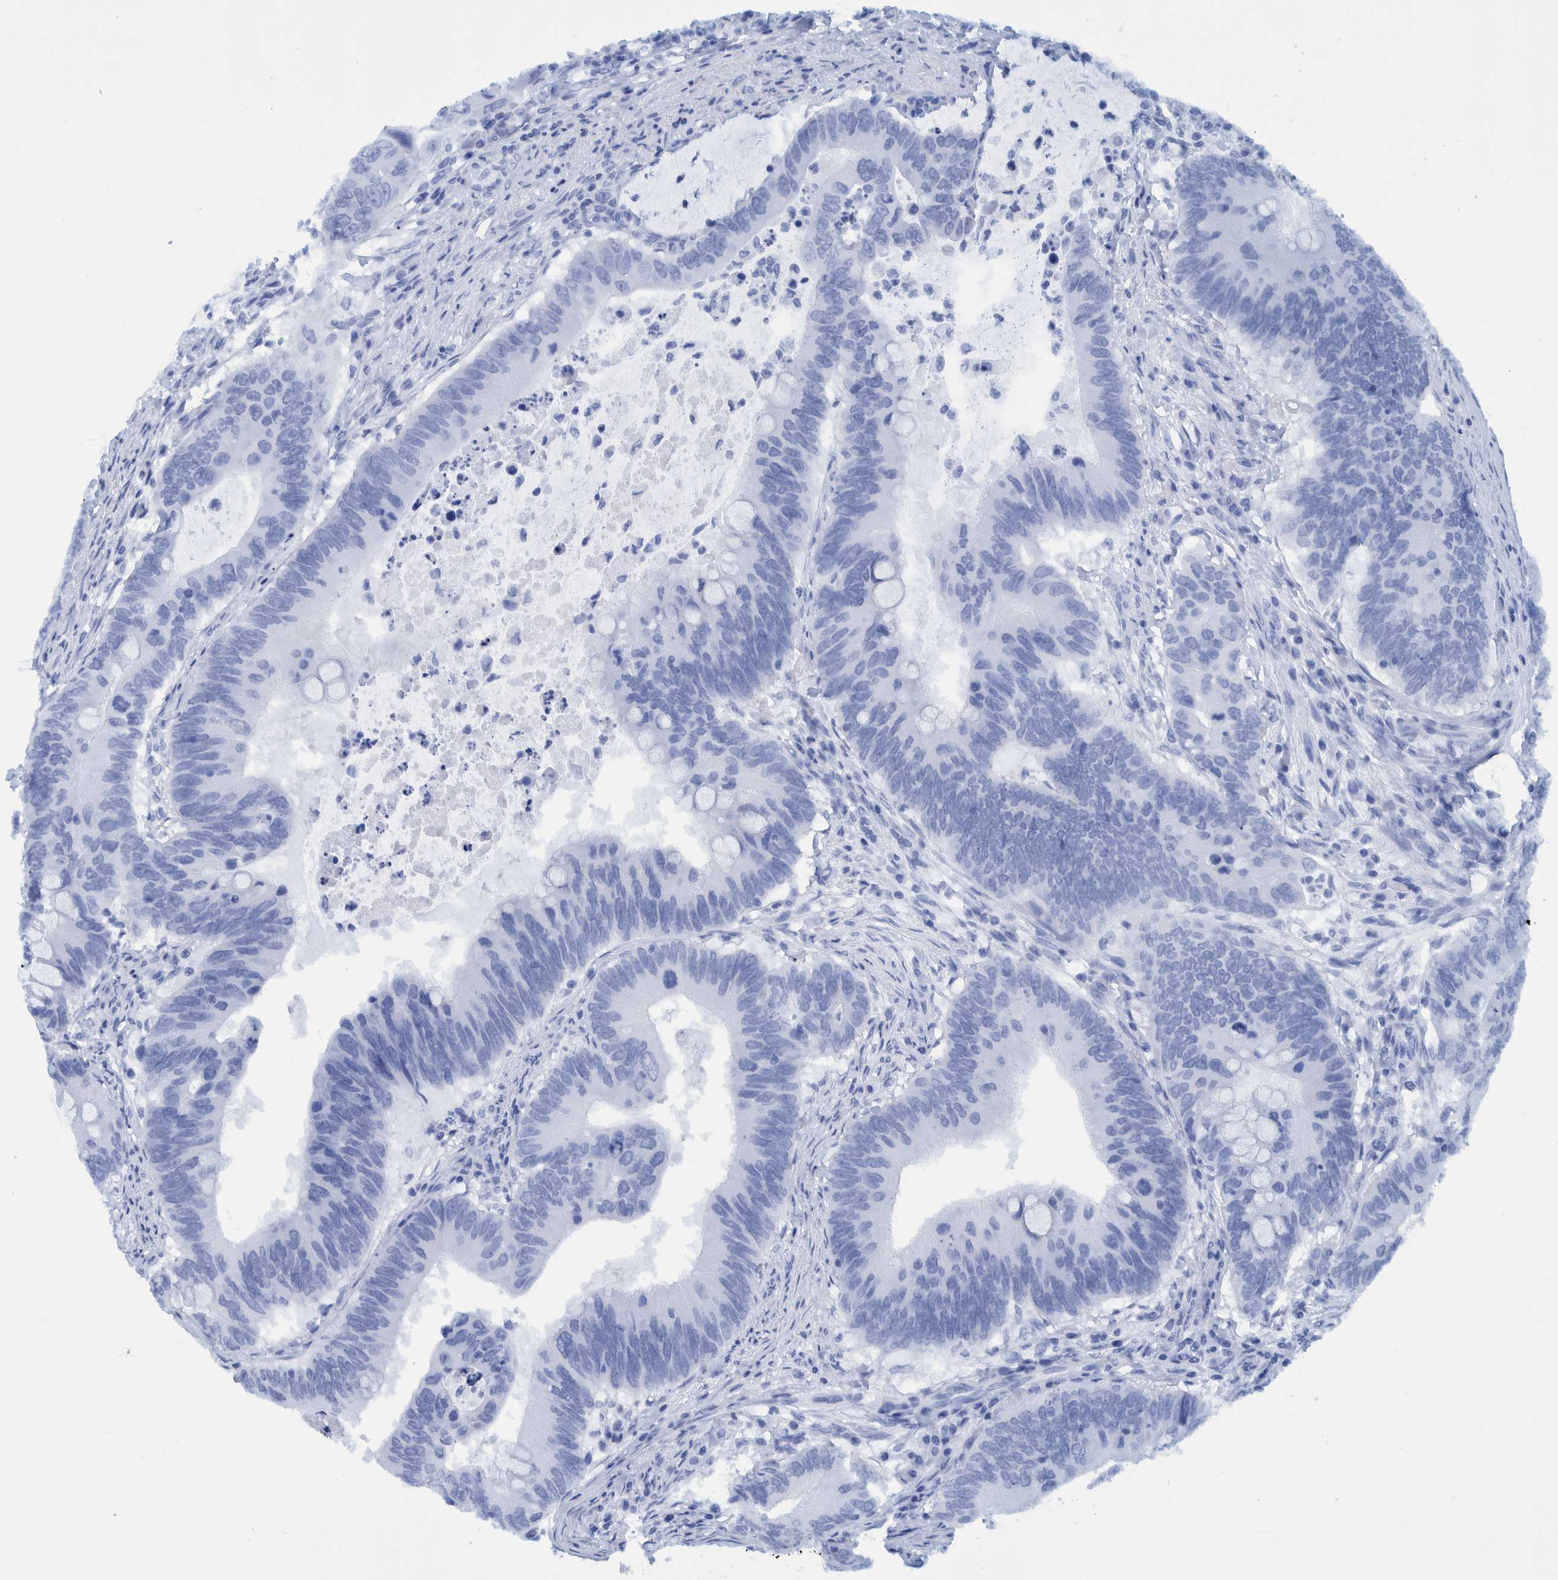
{"staining": {"intensity": "negative", "quantity": "none", "location": "none"}, "tissue": "colorectal cancer", "cell_type": "Tumor cells", "image_type": "cancer", "snomed": [{"axis": "morphology", "description": "Adenocarcinoma, NOS"}, {"axis": "topography", "description": "Colon"}], "caption": "Colorectal cancer stained for a protein using immunohistochemistry (IHC) displays no staining tumor cells.", "gene": "BZW2", "patient": {"sex": "male", "age": 71}}